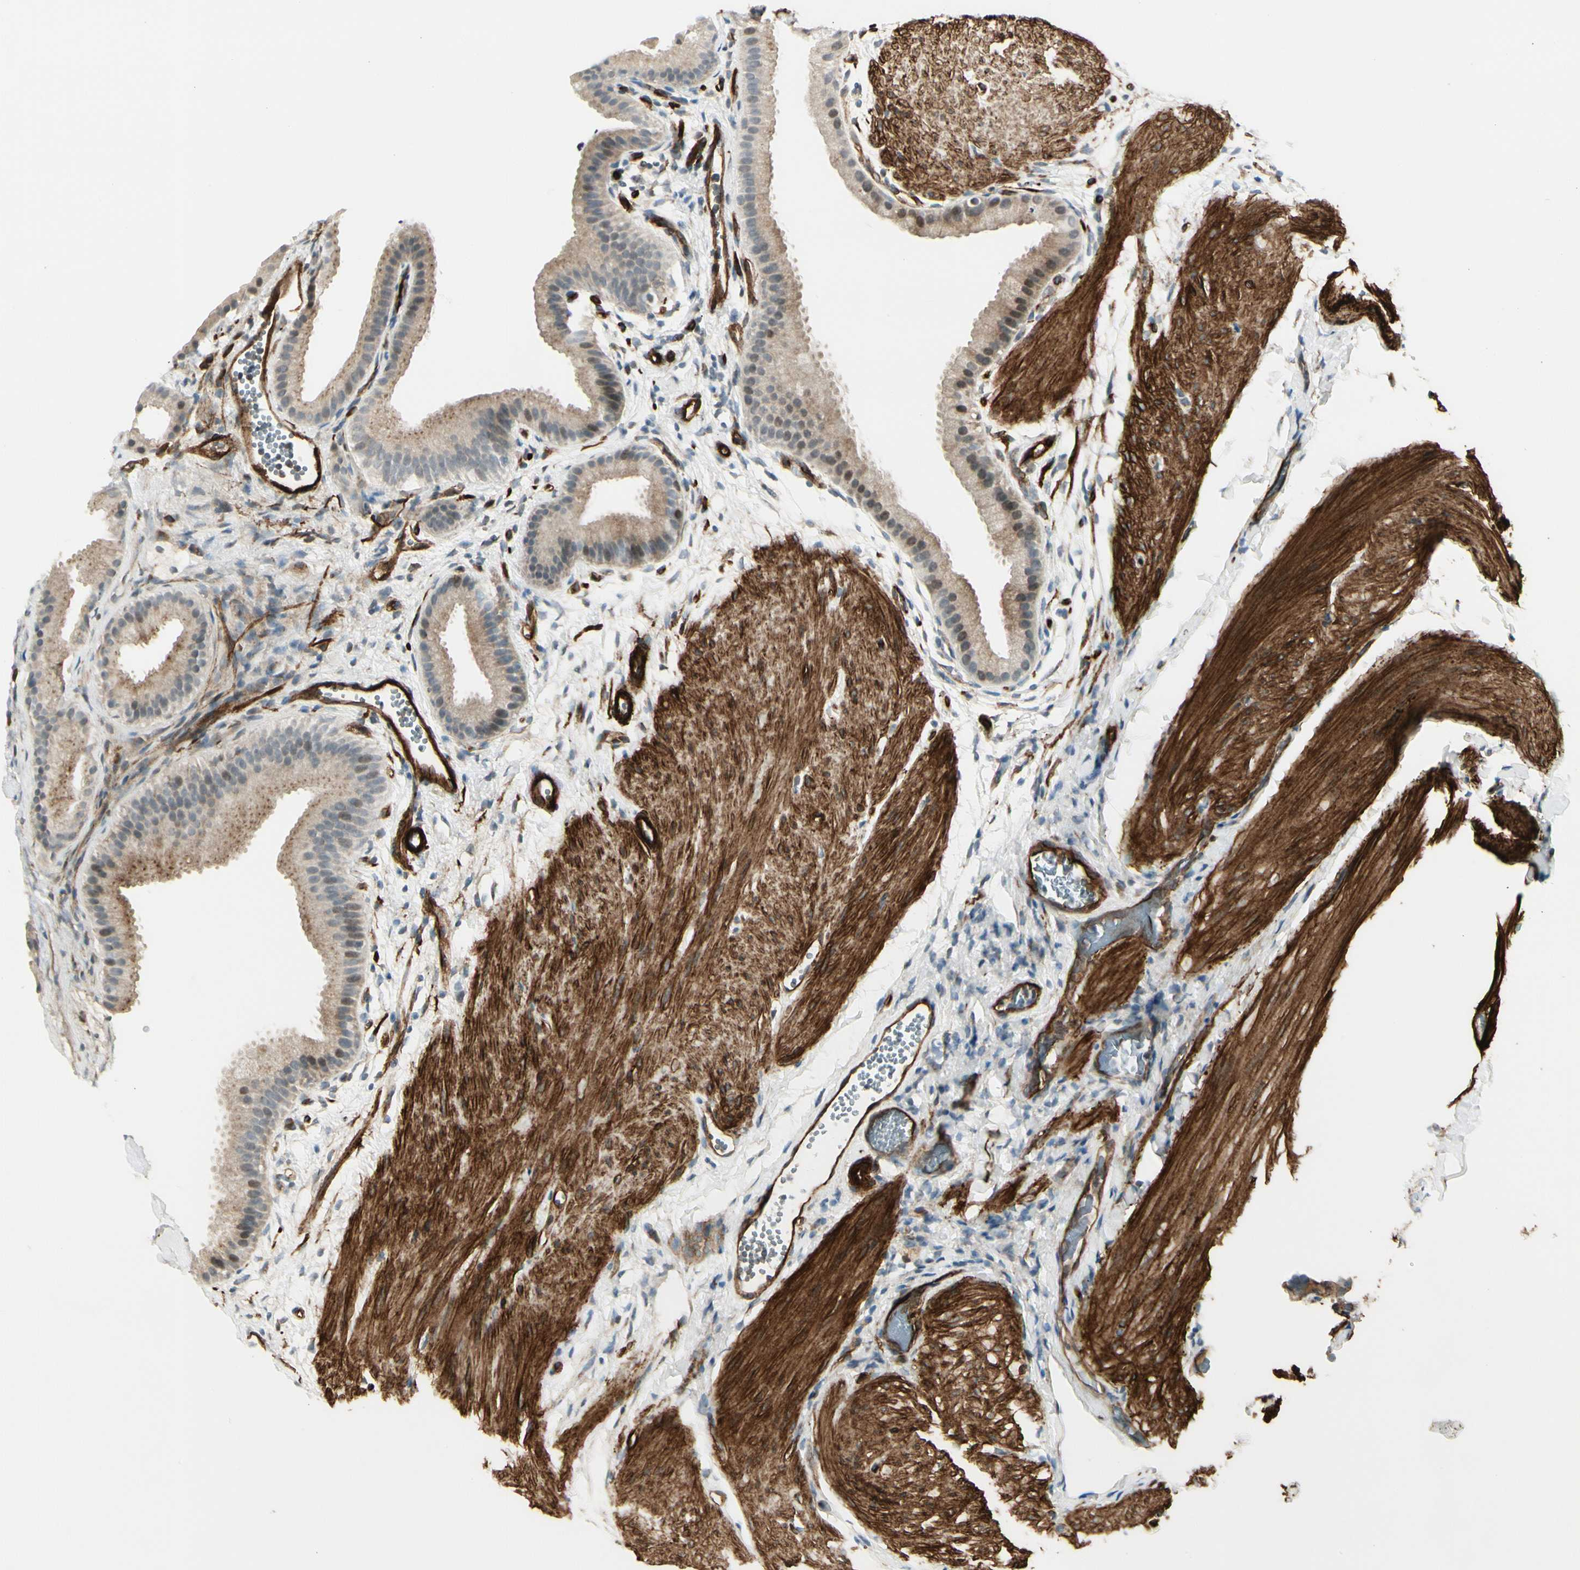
{"staining": {"intensity": "weak", "quantity": "25%-75%", "location": "cytoplasmic/membranous"}, "tissue": "gallbladder", "cell_type": "Glandular cells", "image_type": "normal", "snomed": [{"axis": "morphology", "description": "Normal tissue, NOS"}, {"axis": "topography", "description": "Gallbladder"}], "caption": "Gallbladder stained for a protein (brown) demonstrates weak cytoplasmic/membranous positive positivity in approximately 25%-75% of glandular cells.", "gene": "MCAM", "patient": {"sex": "female", "age": 64}}